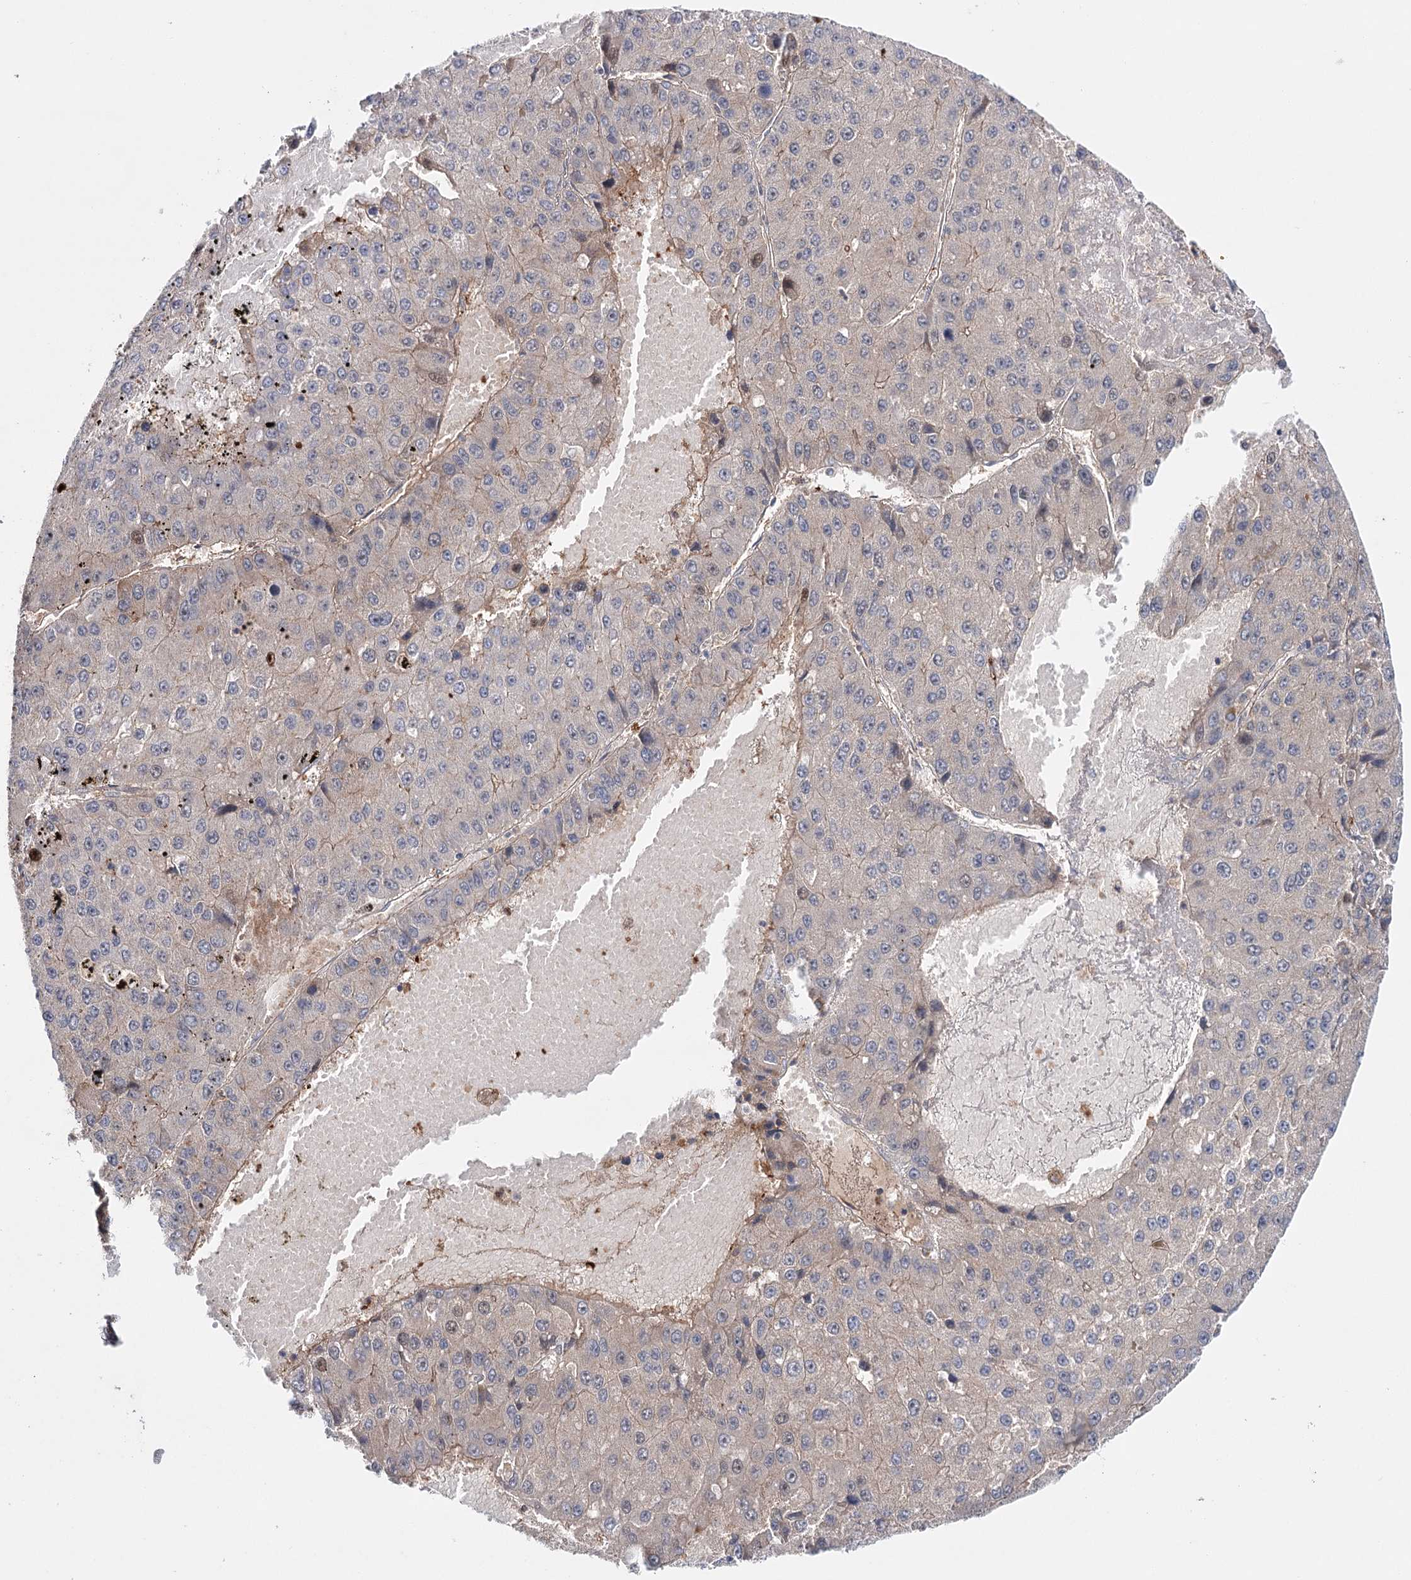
{"staining": {"intensity": "weak", "quantity": "<25%", "location": "cytoplasmic/membranous"}, "tissue": "liver cancer", "cell_type": "Tumor cells", "image_type": "cancer", "snomed": [{"axis": "morphology", "description": "Carcinoma, Hepatocellular, NOS"}, {"axis": "topography", "description": "Liver"}], "caption": "This is an immunohistochemistry (IHC) image of human liver cancer. There is no positivity in tumor cells.", "gene": "PKP4", "patient": {"sex": "female", "age": 73}}